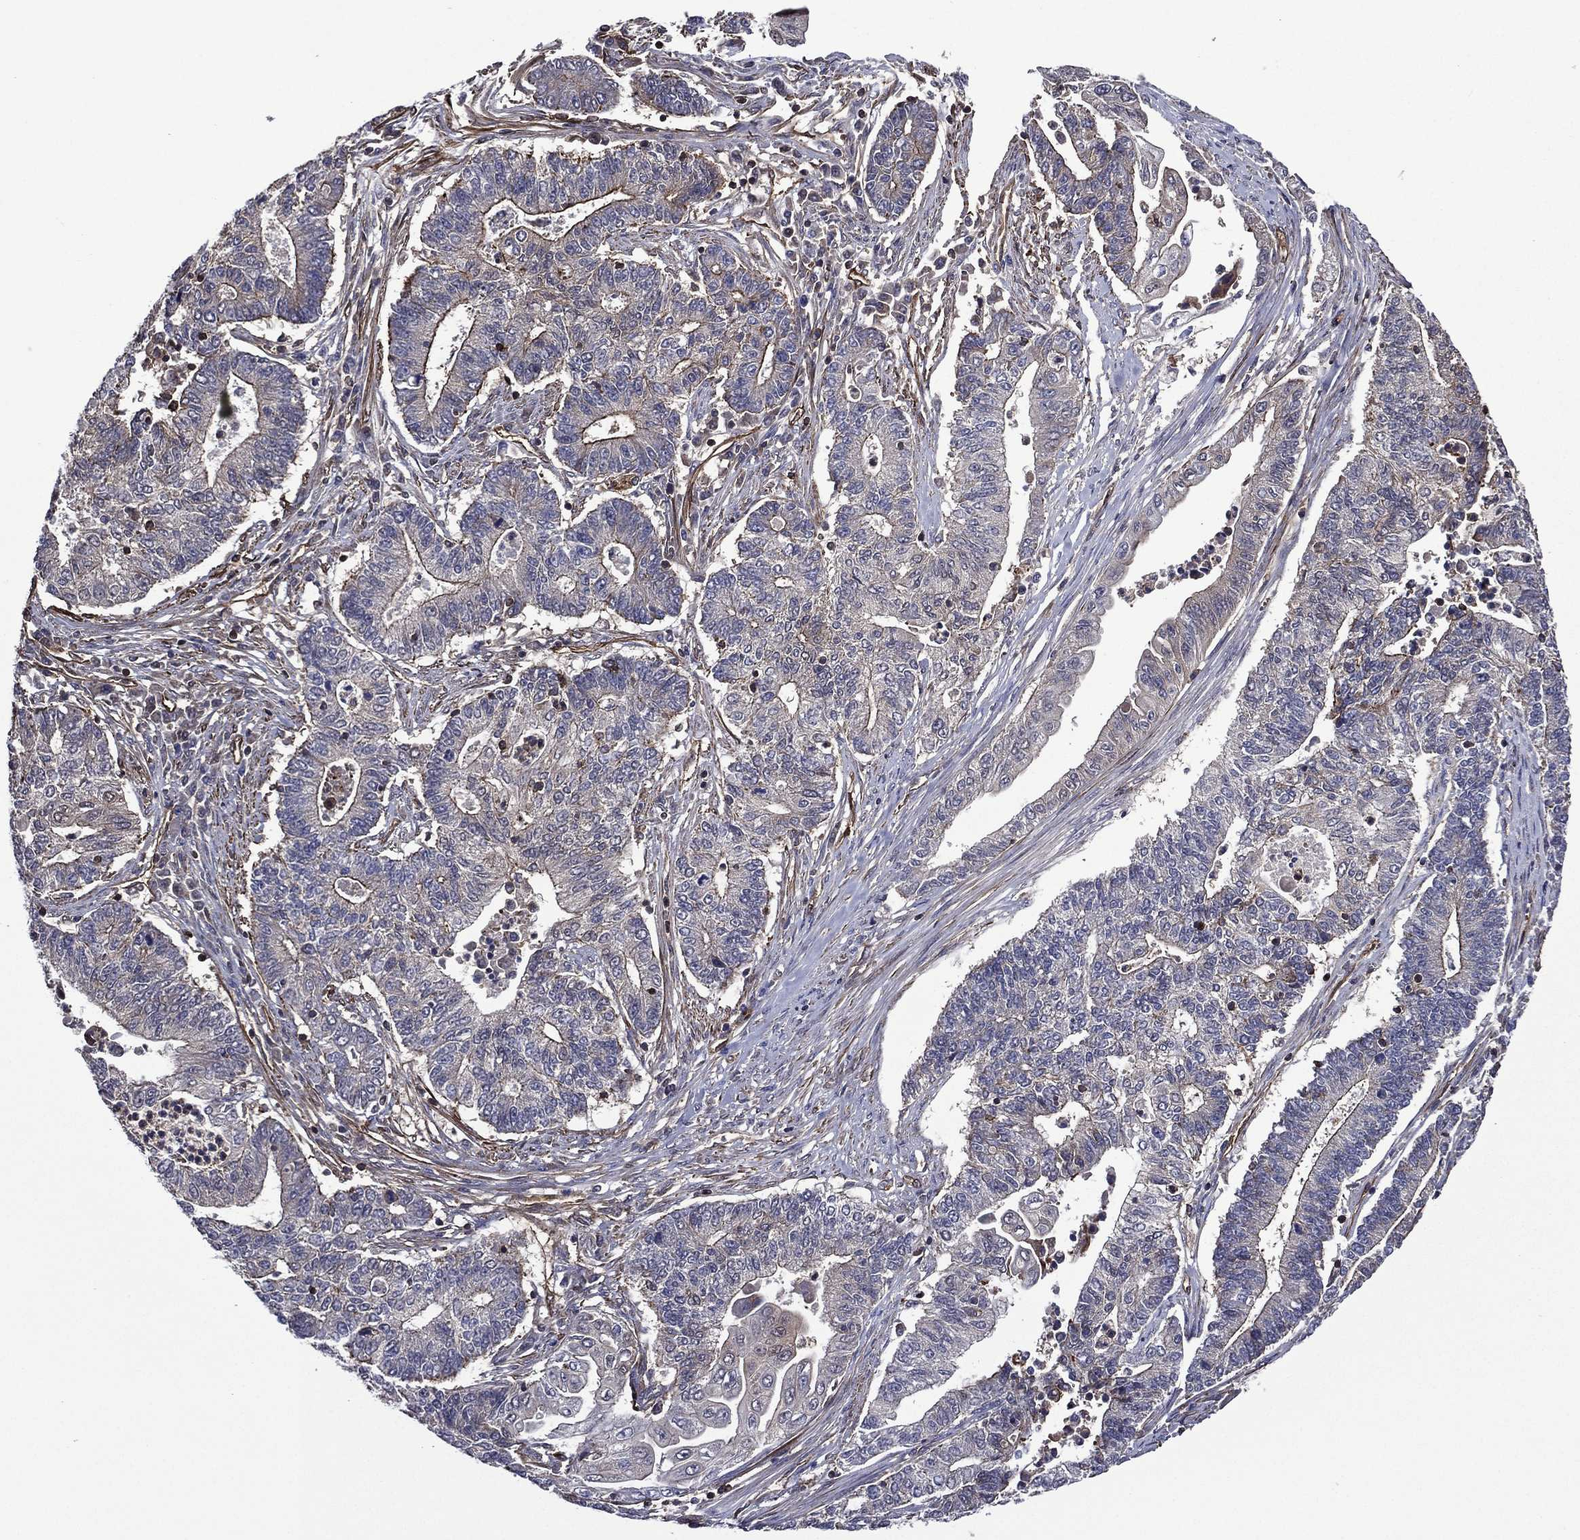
{"staining": {"intensity": "moderate", "quantity": "<25%", "location": "cytoplasmic/membranous"}, "tissue": "endometrial cancer", "cell_type": "Tumor cells", "image_type": "cancer", "snomed": [{"axis": "morphology", "description": "Adenocarcinoma, NOS"}, {"axis": "topography", "description": "Uterus"}, {"axis": "topography", "description": "Endometrium"}], "caption": "DAB immunohistochemical staining of endometrial cancer (adenocarcinoma) displays moderate cytoplasmic/membranous protein staining in approximately <25% of tumor cells.", "gene": "PLPP3", "patient": {"sex": "female", "age": 54}}